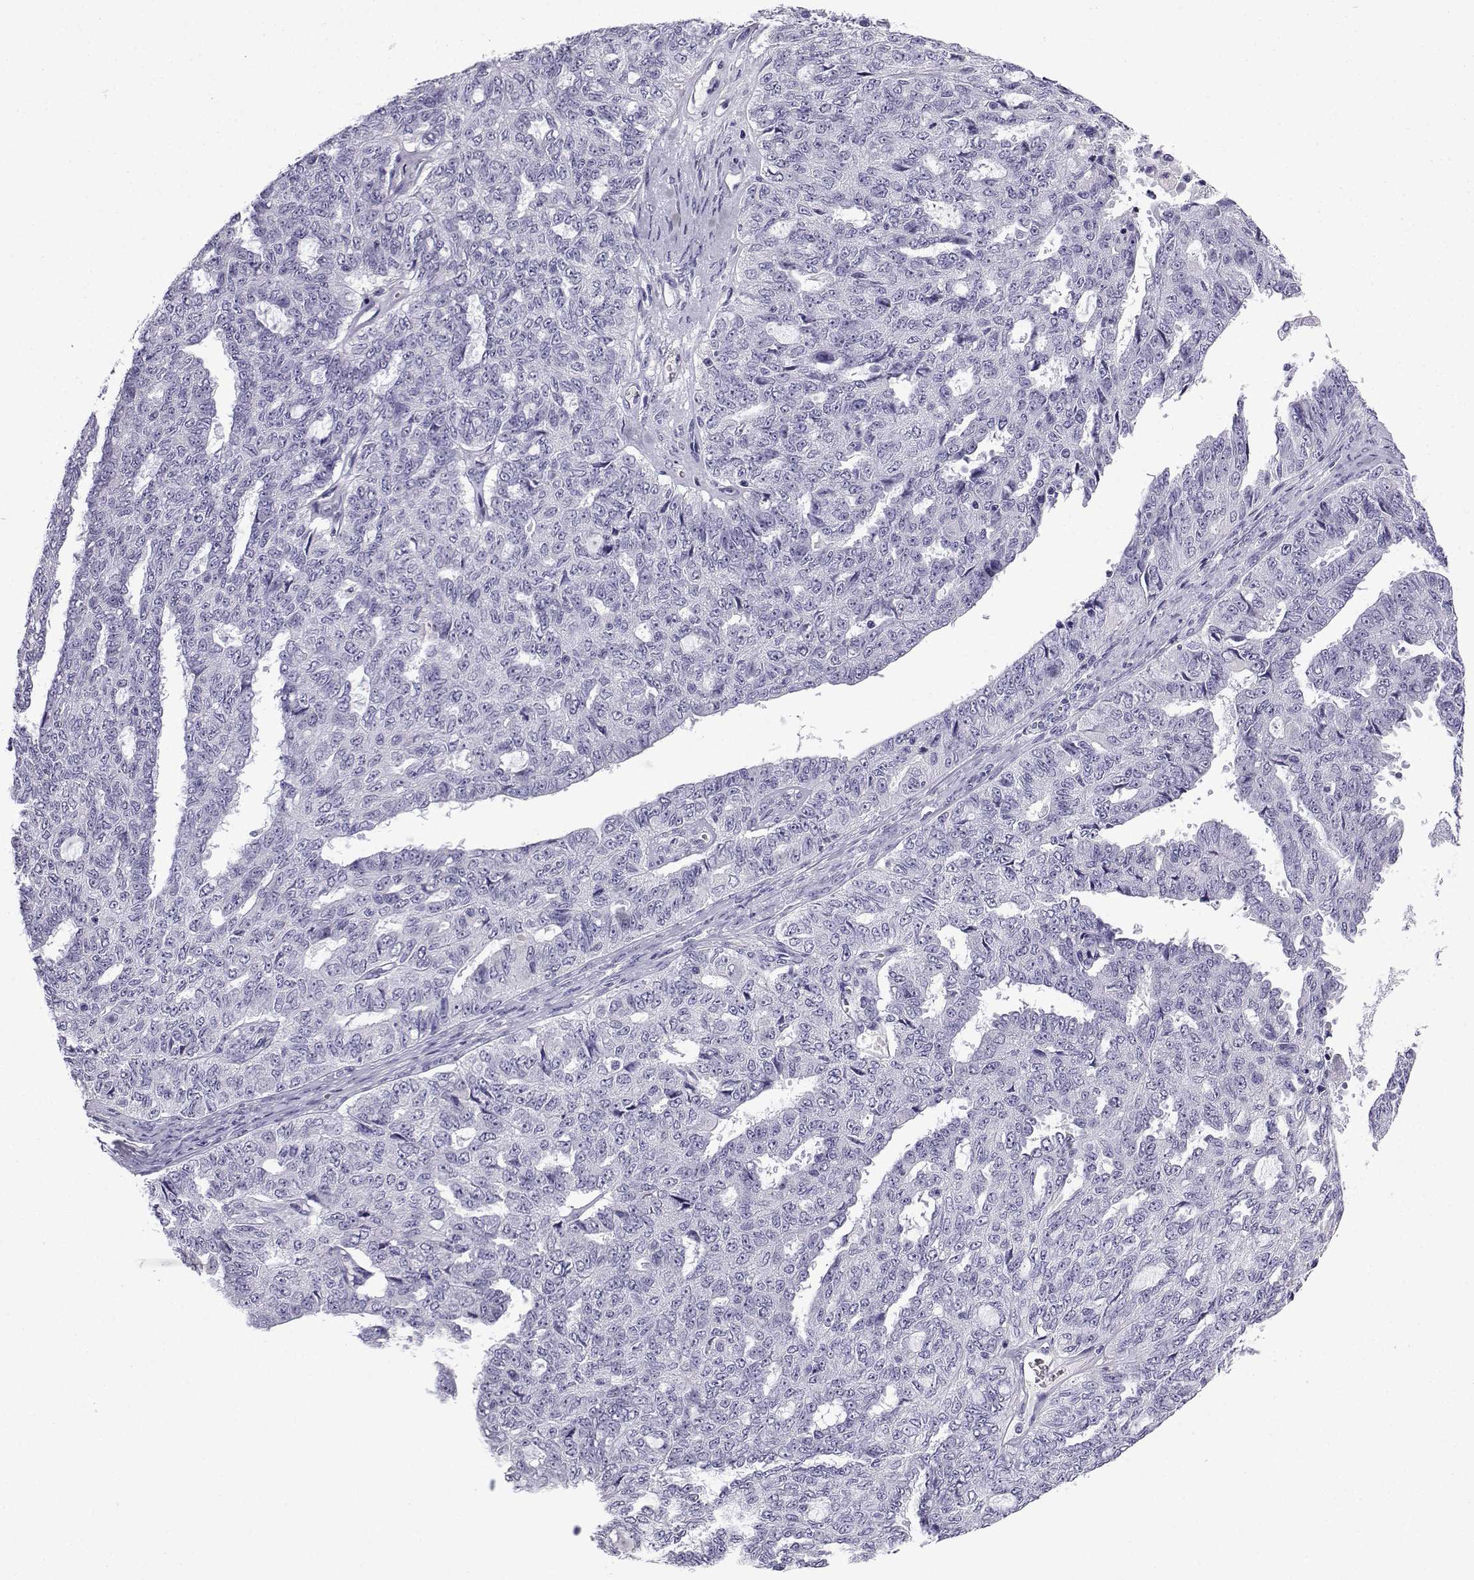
{"staining": {"intensity": "negative", "quantity": "none", "location": "none"}, "tissue": "ovarian cancer", "cell_type": "Tumor cells", "image_type": "cancer", "snomed": [{"axis": "morphology", "description": "Cystadenocarcinoma, serous, NOS"}, {"axis": "topography", "description": "Ovary"}], "caption": "IHC photomicrograph of neoplastic tissue: ovarian serous cystadenocarcinoma stained with DAB demonstrates no significant protein positivity in tumor cells.", "gene": "ACRBP", "patient": {"sex": "female", "age": 71}}